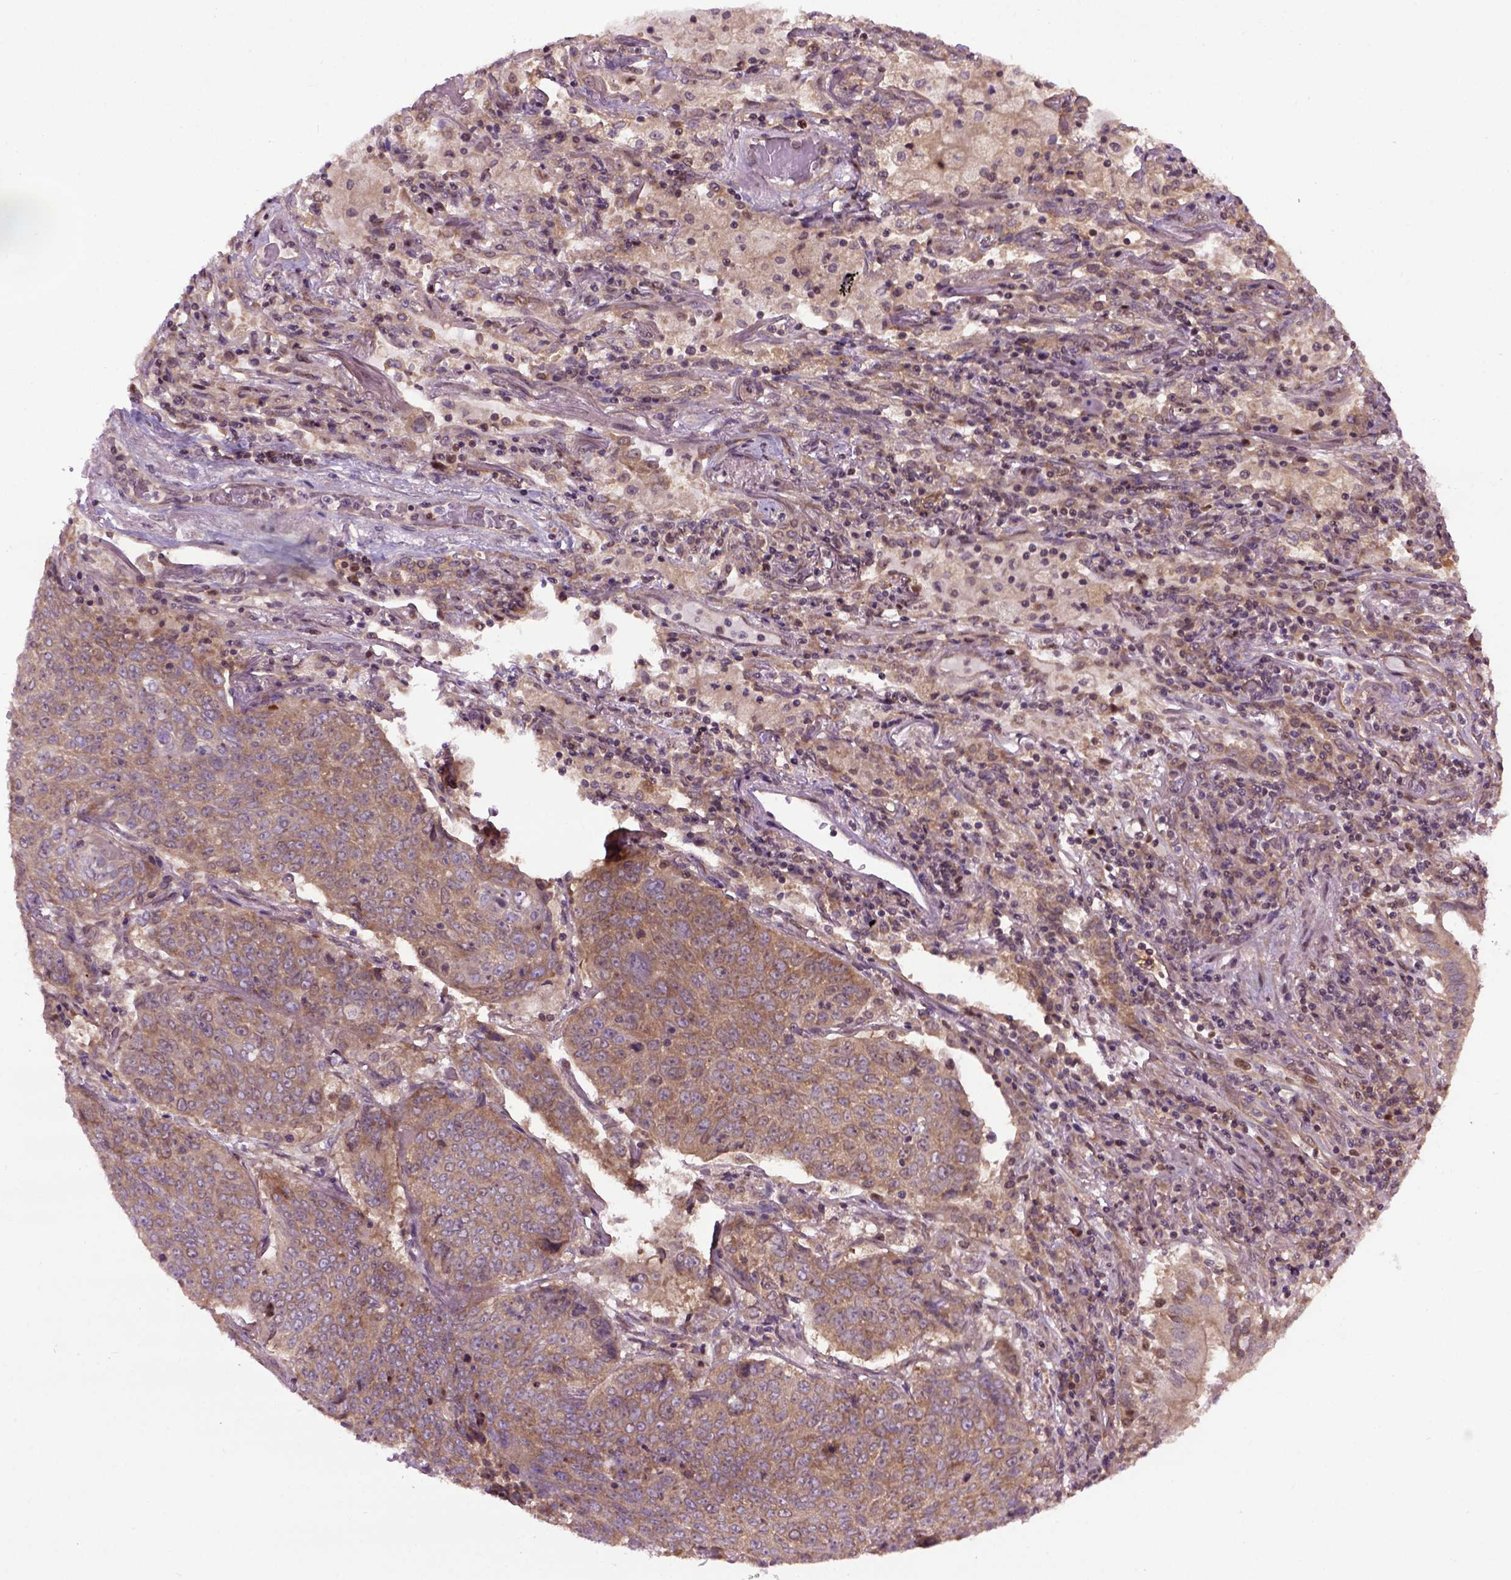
{"staining": {"intensity": "moderate", "quantity": ">75%", "location": "cytoplasmic/membranous"}, "tissue": "lung cancer", "cell_type": "Tumor cells", "image_type": "cancer", "snomed": [{"axis": "morphology", "description": "Normal tissue, NOS"}, {"axis": "morphology", "description": "Squamous cell carcinoma, NOS"}, {"axis": "topography", "description": "Bronchus"}, {"axis": "topography", "description": "Lung"}], "caption": "Immunohistochemical staining of human squamous cell carcinoma (lung) exhibits moderate cytoplasmic/membranous protein expression in approximately >75% of tumor cells.", "gene": "WDR48", "patient": {"sex": "male", "age": 64}}